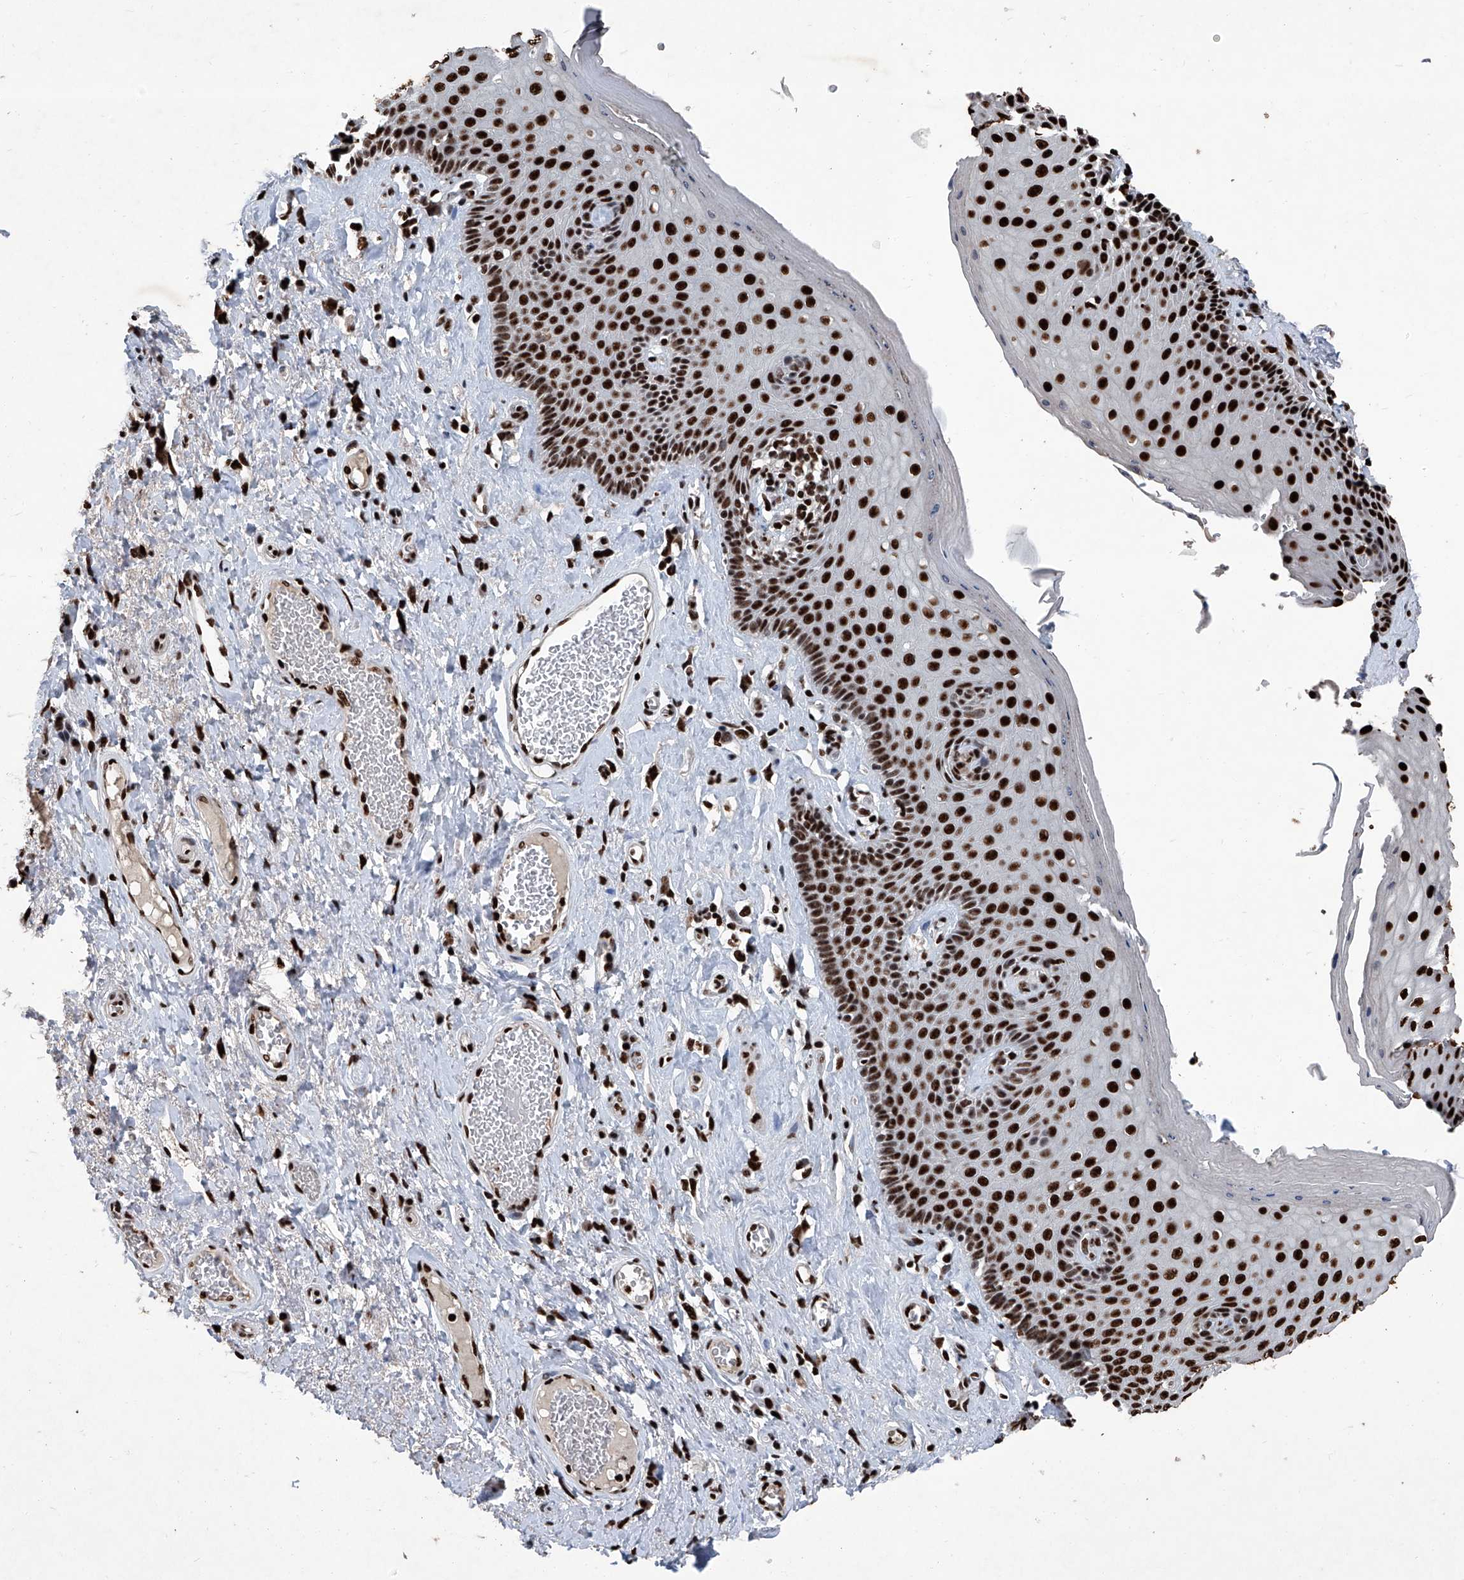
{"staining": {"intensity": "strong", "quantity": ">75%", "location": "nuclear"}, "tissue": "skin", "cell_type": "Epidermal cells", "image_type": "normal", "snomed": [{"axis": "morphology", "description": "Normal tissue, NOS"}, {"axis": "topography", "description": "Anal"}], "caption": "Immunohistochemistry of unremarkable skin reveals high levels of strong nuclear staining in approximately >75% of epidermal cells.", "gene": "DDX39B", "patient": {"sex": "male", "age": 69}}